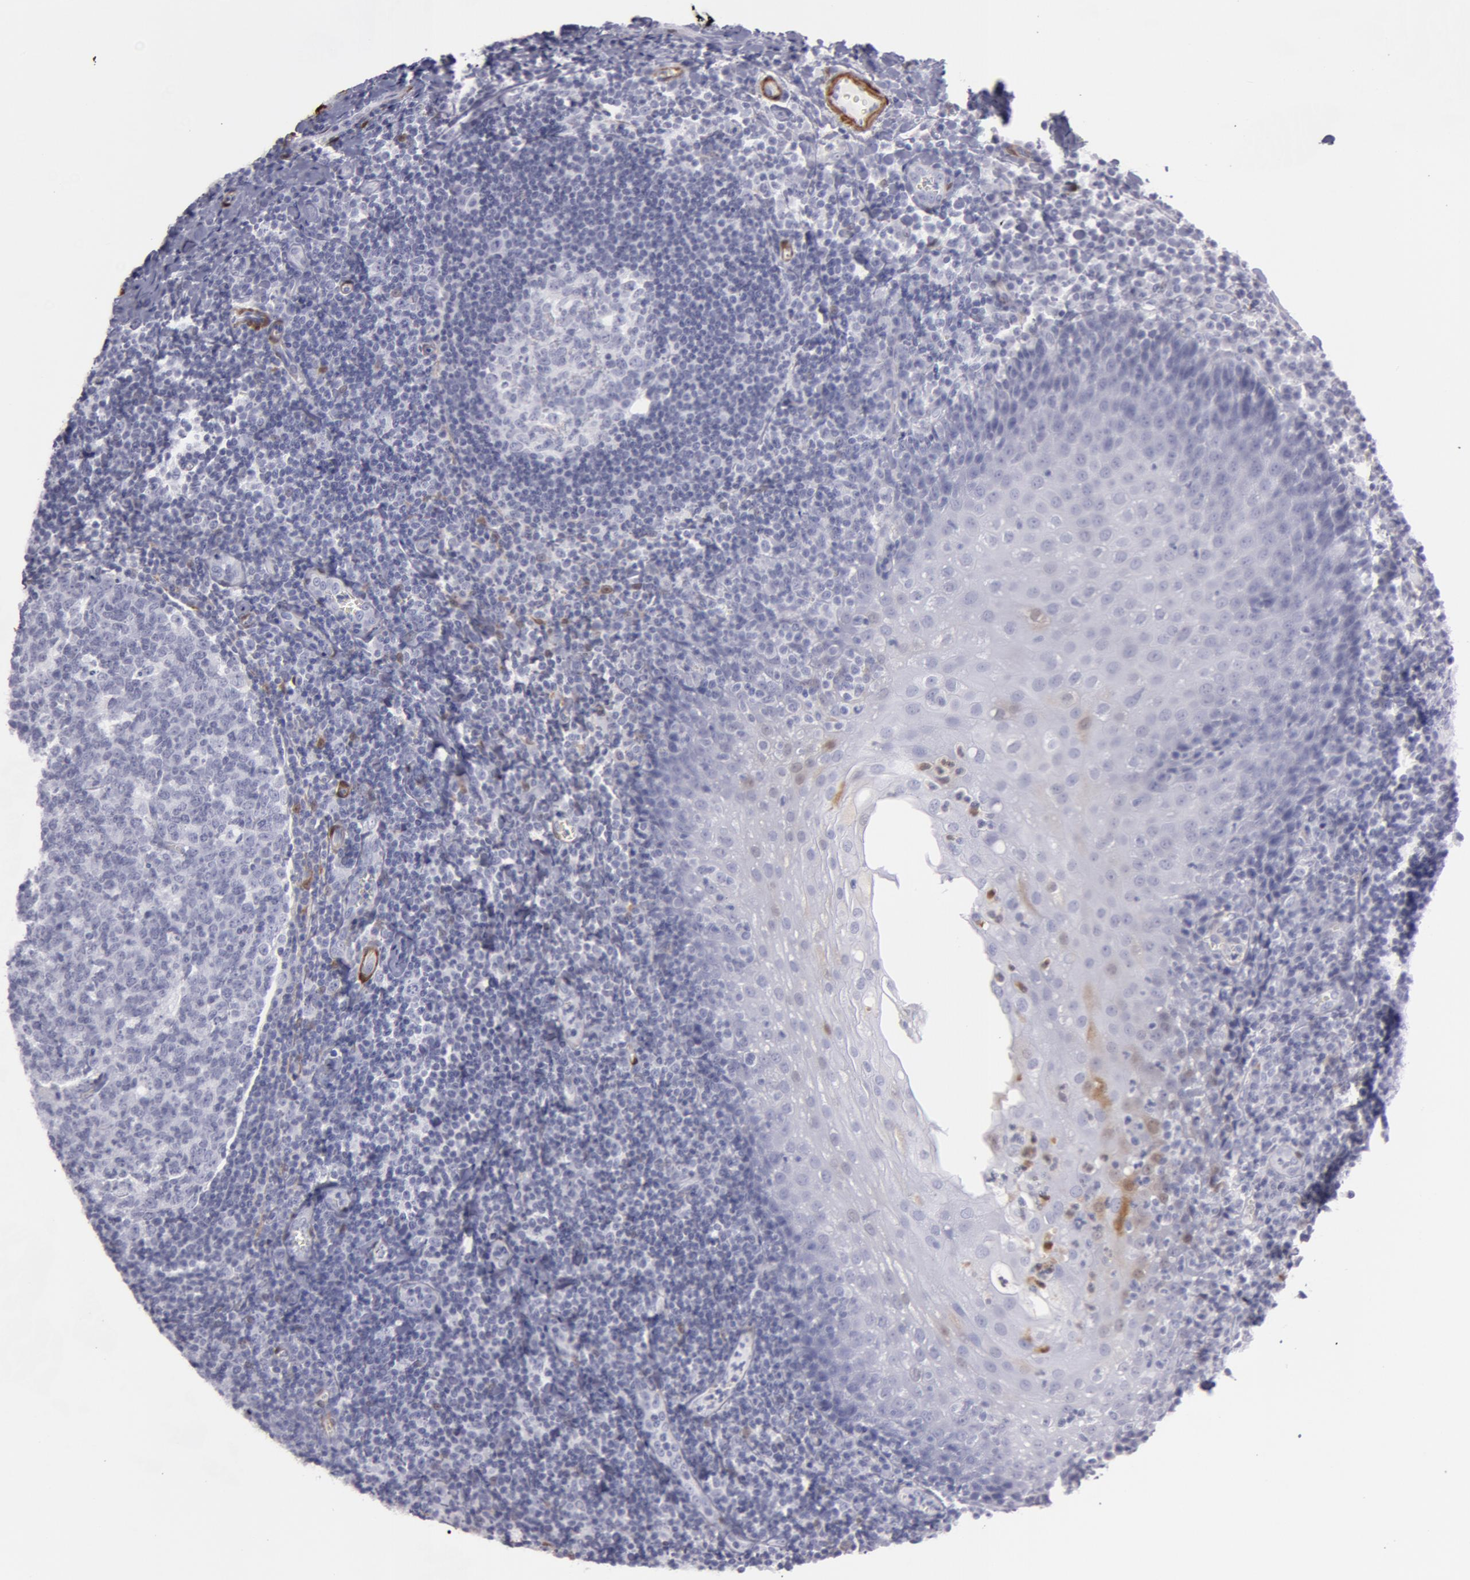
{"staining": {"intensity": "weak", "quantity": "<25%", "location": "cytoplasmic/membranous"}, "tissue": "oral mucosa", "cell_type": "Squamous epithelial cells", "image_type": "normal", "snomed": [{"axis": "morphology", "description": "Normal tissue, NOS"}, {"axis": "topography", "description": "Oral tissue"}], "caption": "Immunohistochemistry histopathology image of unremarkable human oral mucosa stained for a protein (brown), which exhibits no staining in squamous epithelial cells.", "gene": "TAGLN", "patient": {"sex": "male", "age": 20}}